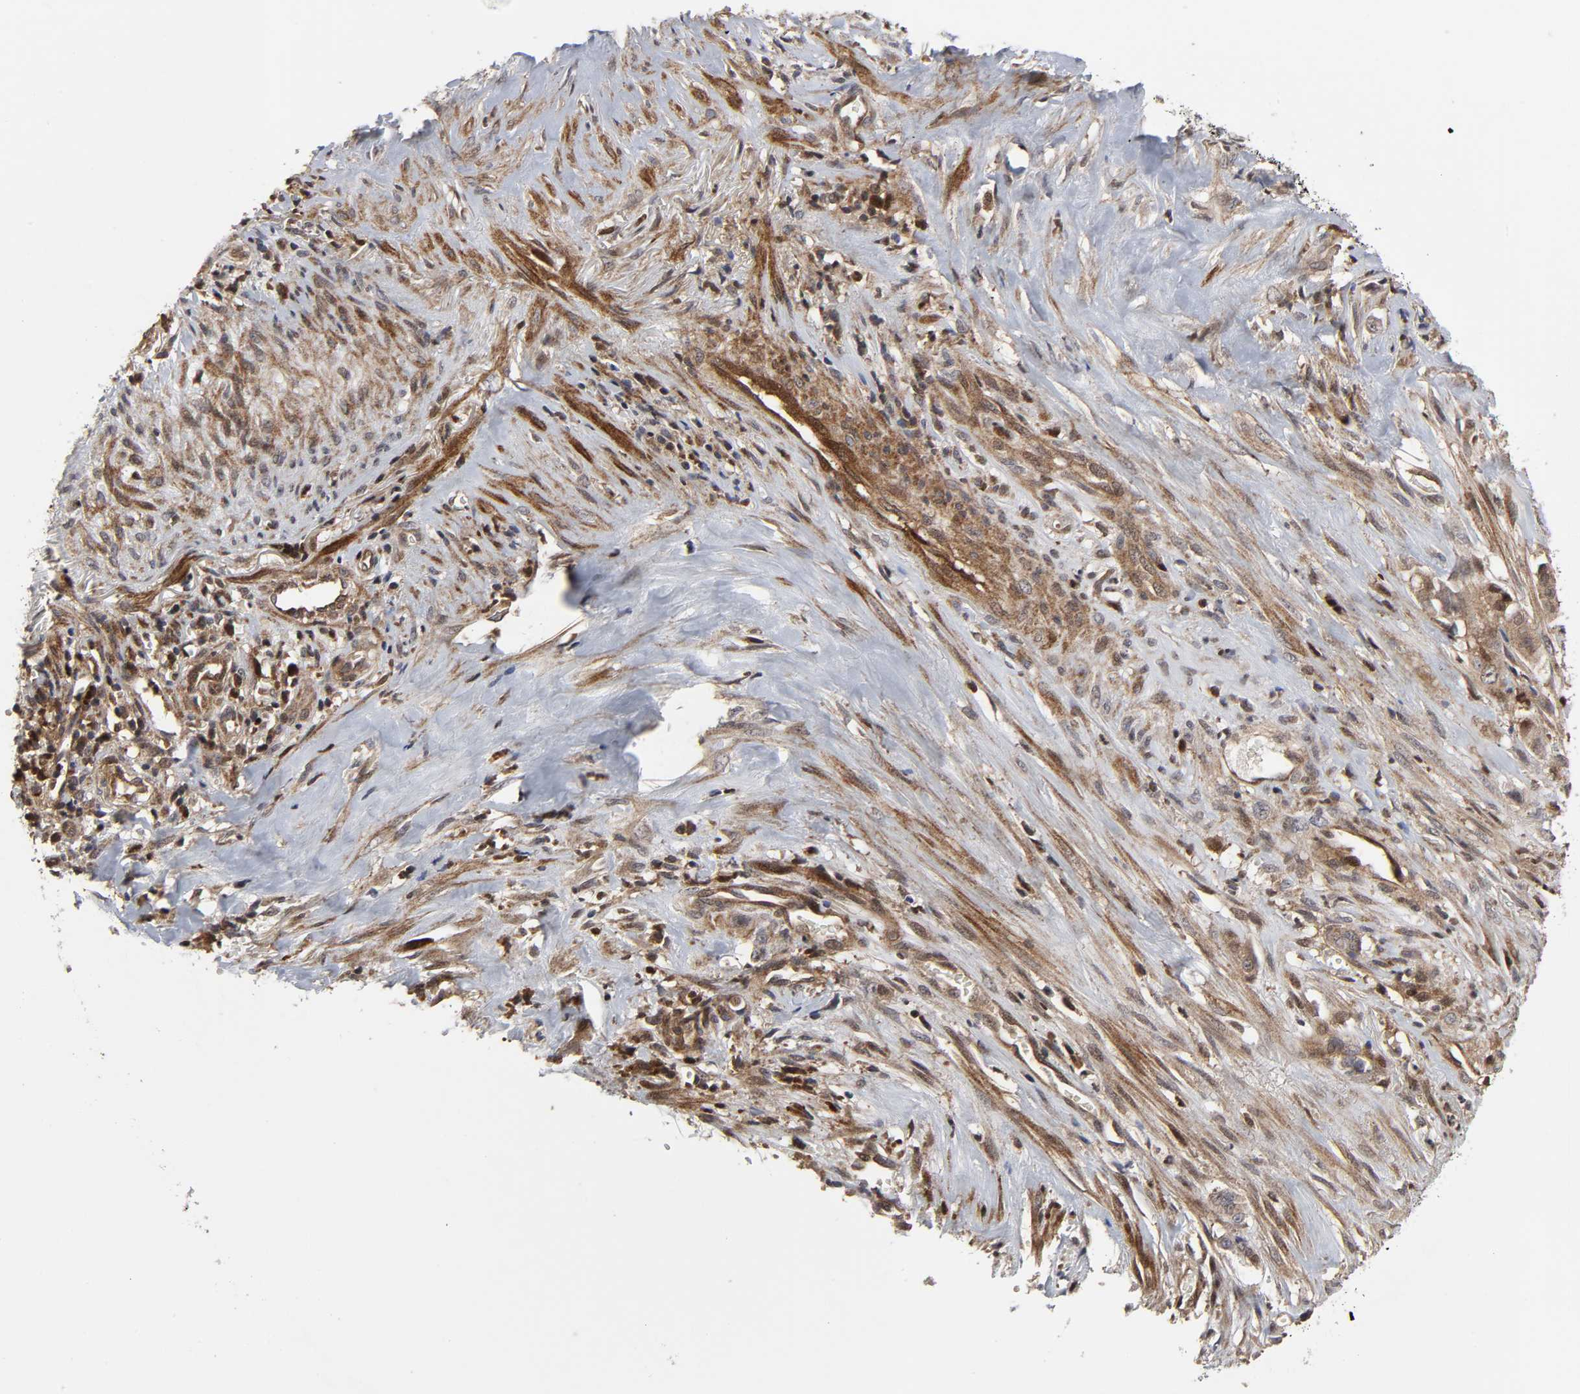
{"staining": {"intensity": "weak", "quantity": ">75%", "location": "cytoplasmic/membranous,nuclear"}, "tissue": "liver cancer", "cell_type": "Tumor cells", "image_type": "cancer", "snomed": [{"axis": "morphology", "description": "Cholangiocarcinoma"}, {"axis": "topography", "description": "Liver"}], "caption": "Immunohistochemical staining of human liver cancer (cholangiocarcinoma) demonstrates weak cytoplasmic/membranous and nuclear protein positivity in approximately >75% of tumor cells. (DAB IHC with brightfield microscopy, high magnification).", "gene": "CASP9", "patient": {"sex": "female", "age": 70}}